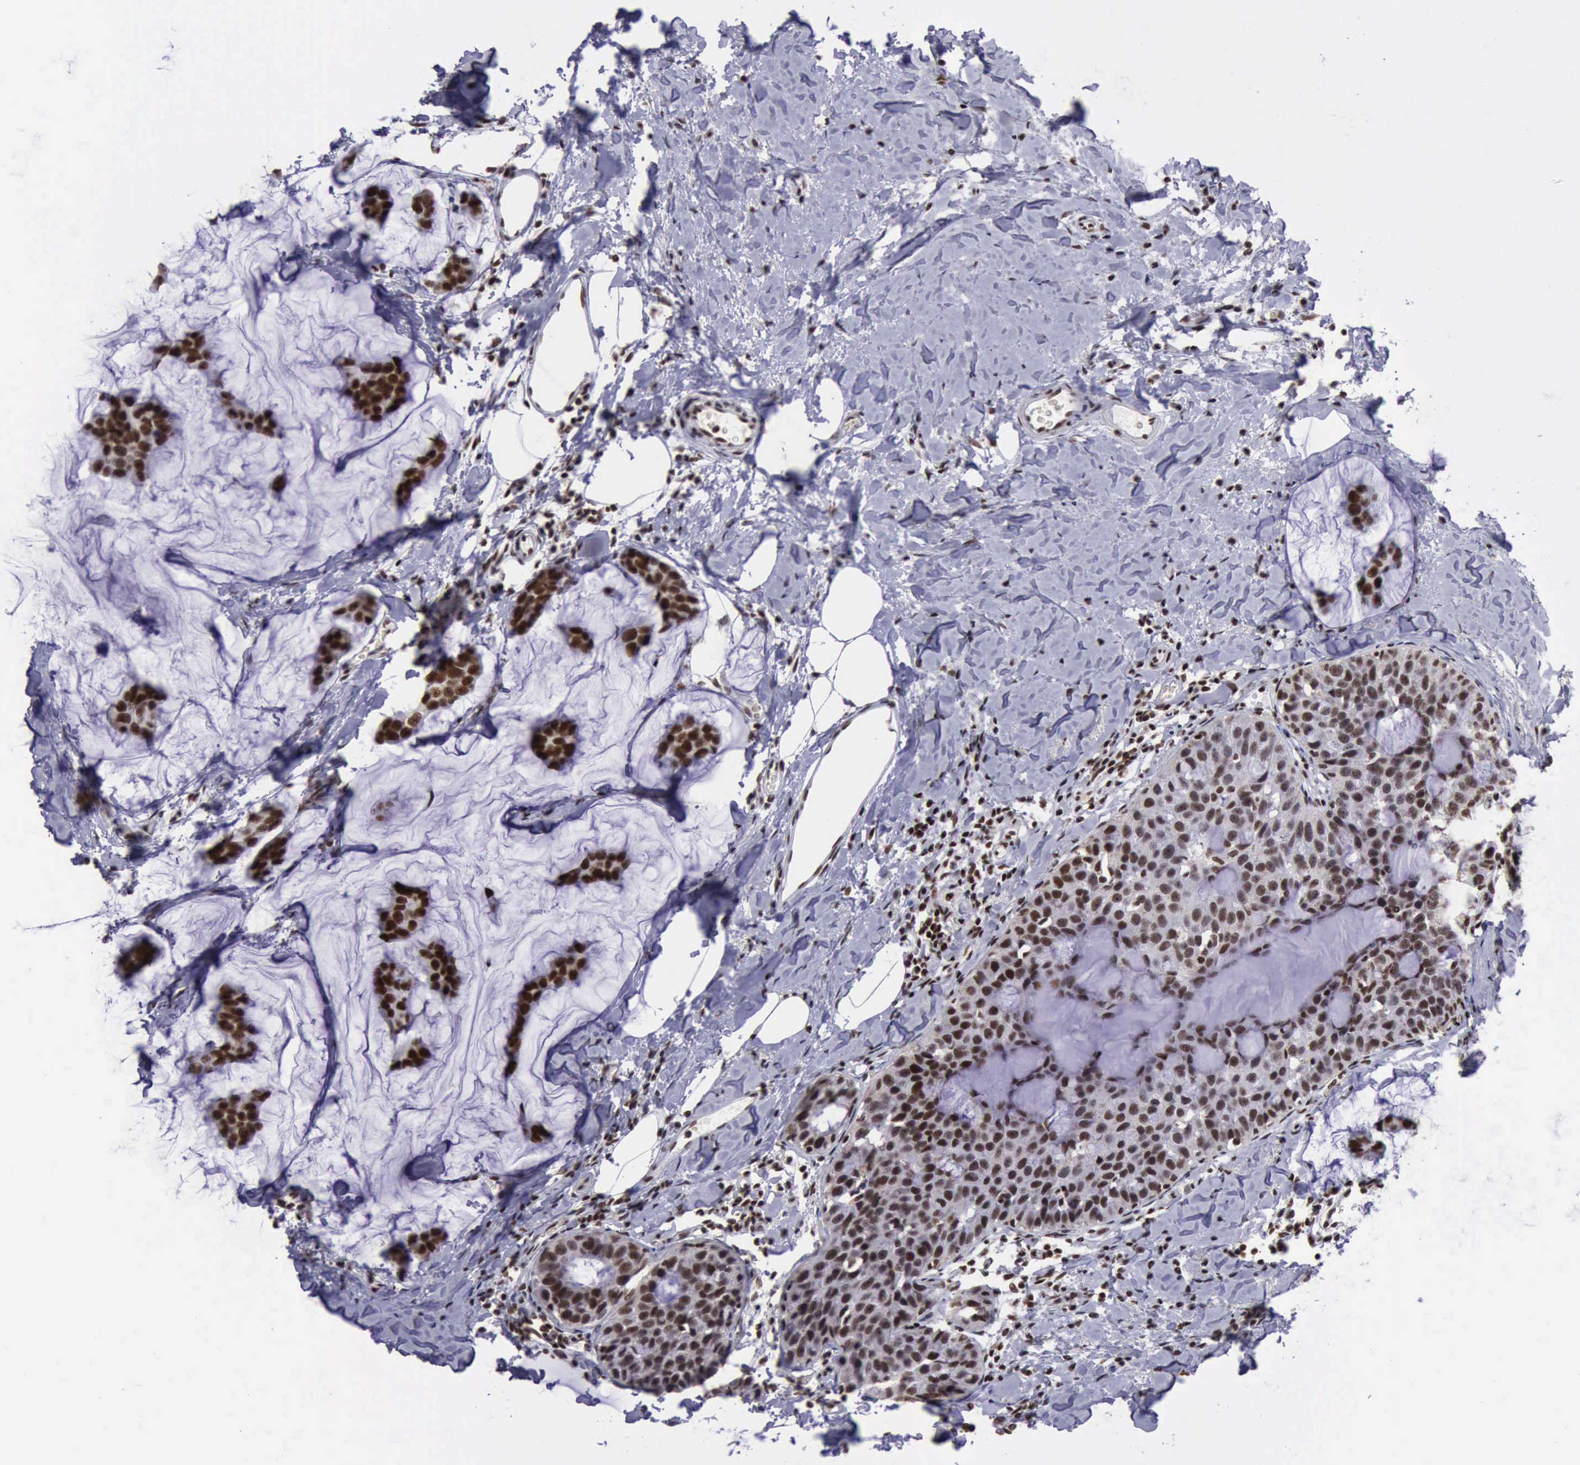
{"staining": {"intensity": "strong", "quantity": ">75%", "location": "nuclear"}, "tissue": "breast cancer", "cell_type": "Tumor cells", "image_type": "cancer", "snomed": [{"axis": "morphology", "description": "Normal tissue, NOS"}, {"axis": "morphology", "description": "Duct carcinoma"}, {"axis": "topography", "description": "Breast"}], "caption": "A photomicrograph of intraductal carcinoma (breast) stained for a protein displays strong nuclear brown staining in tumor cells. (DAB (3,3'-diaminobenzidine) IHC with brightfield microscopy, high magnification).", "gene": "YY1", "patient": {"sex": "female", "age": 50}}